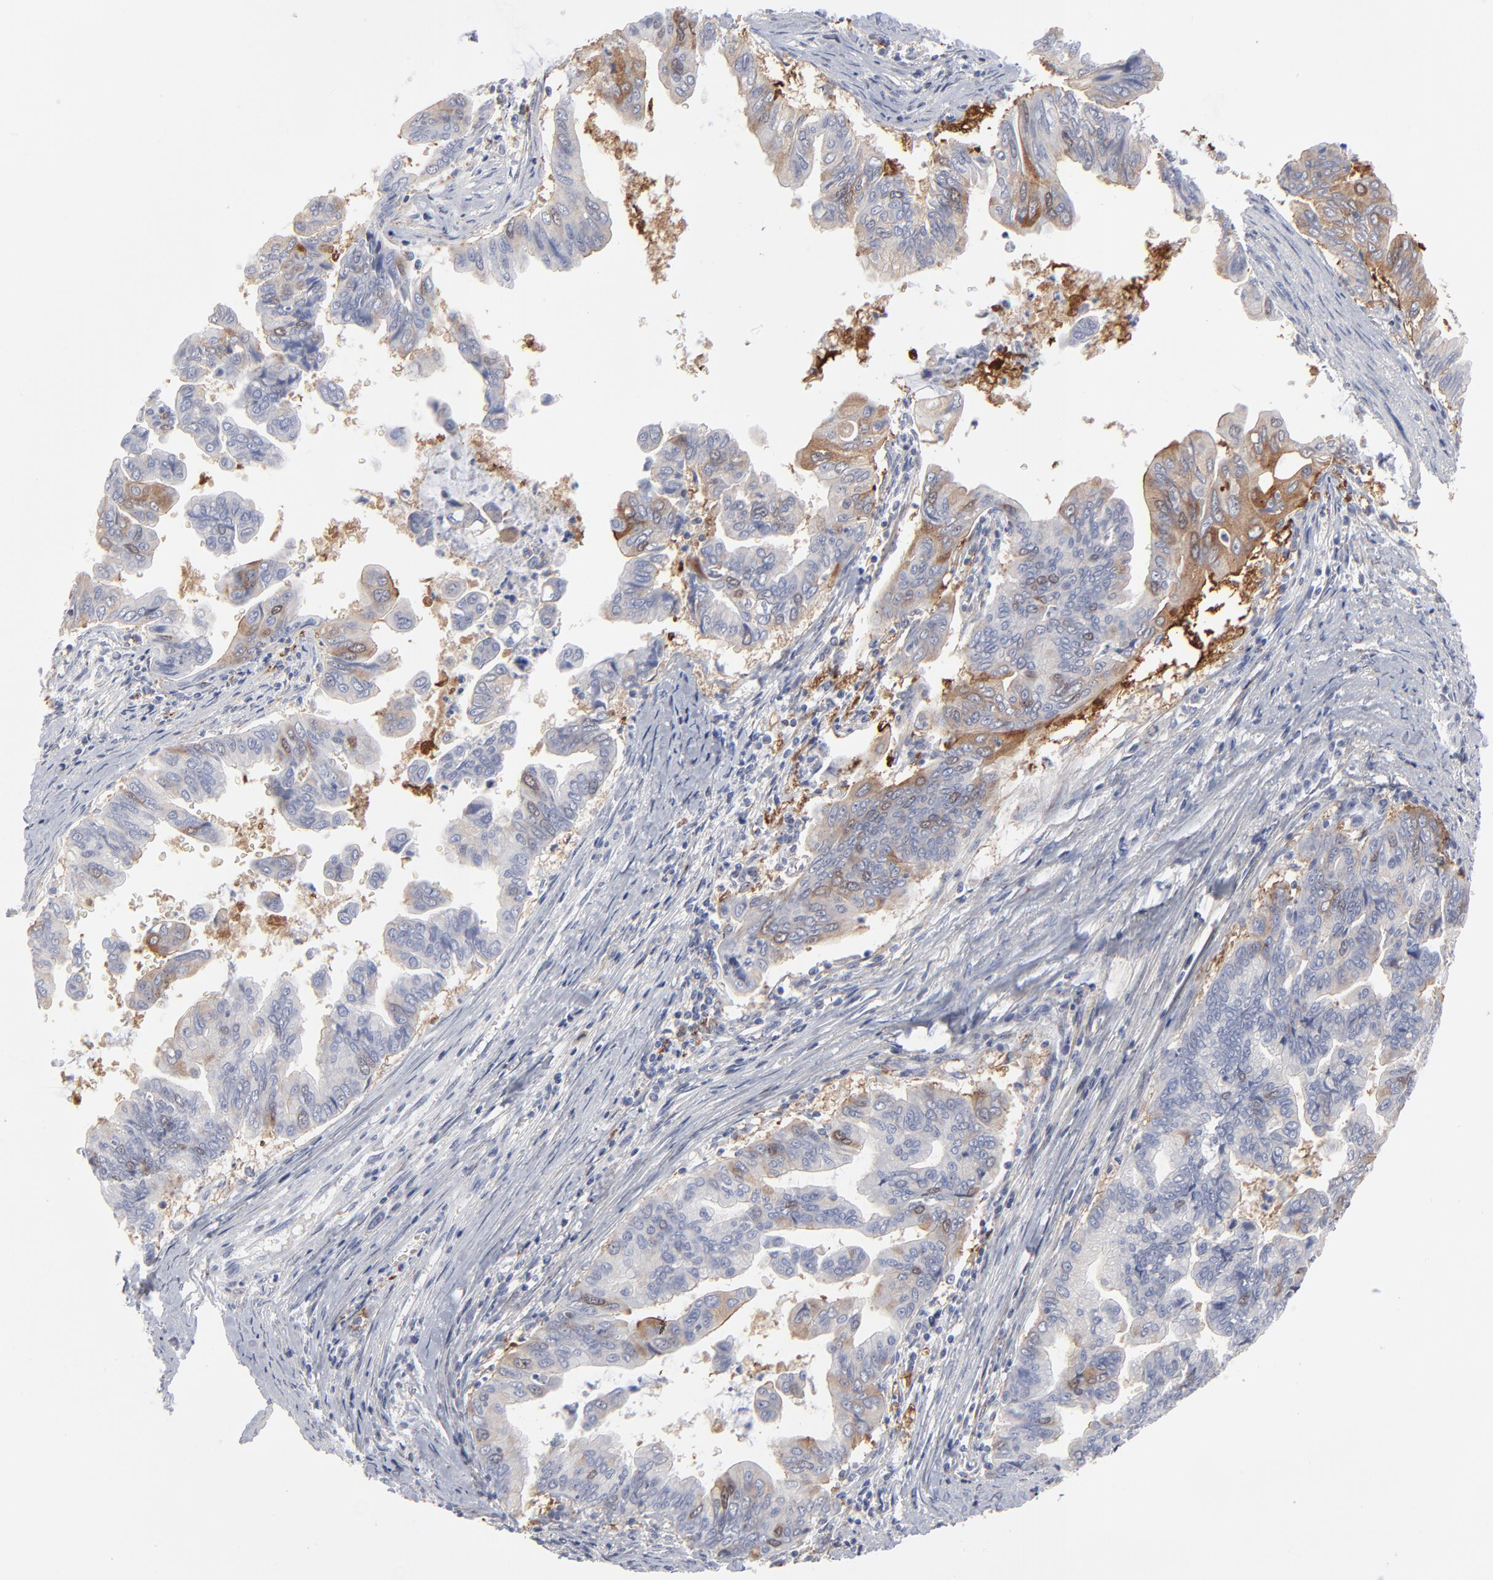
{"staining": {"intensity": "weak", "quantity": "<25%", "location": "nuclear"}, "tissue": "stomach cancer", "cell_type": "Tumor cells", "image_type": "cancer", "snomed": [{"axis": "morphology", "description": "Adenocarcinoma, NOS"}, {"axis": "topography", "description": "Stomach, upper"}], "caption": "Tumor cells are negative for brown protein staining in adenocarcinoma (stomach).", "gene": "AURKA", "patient": {"sex": "male", "age": 80}}